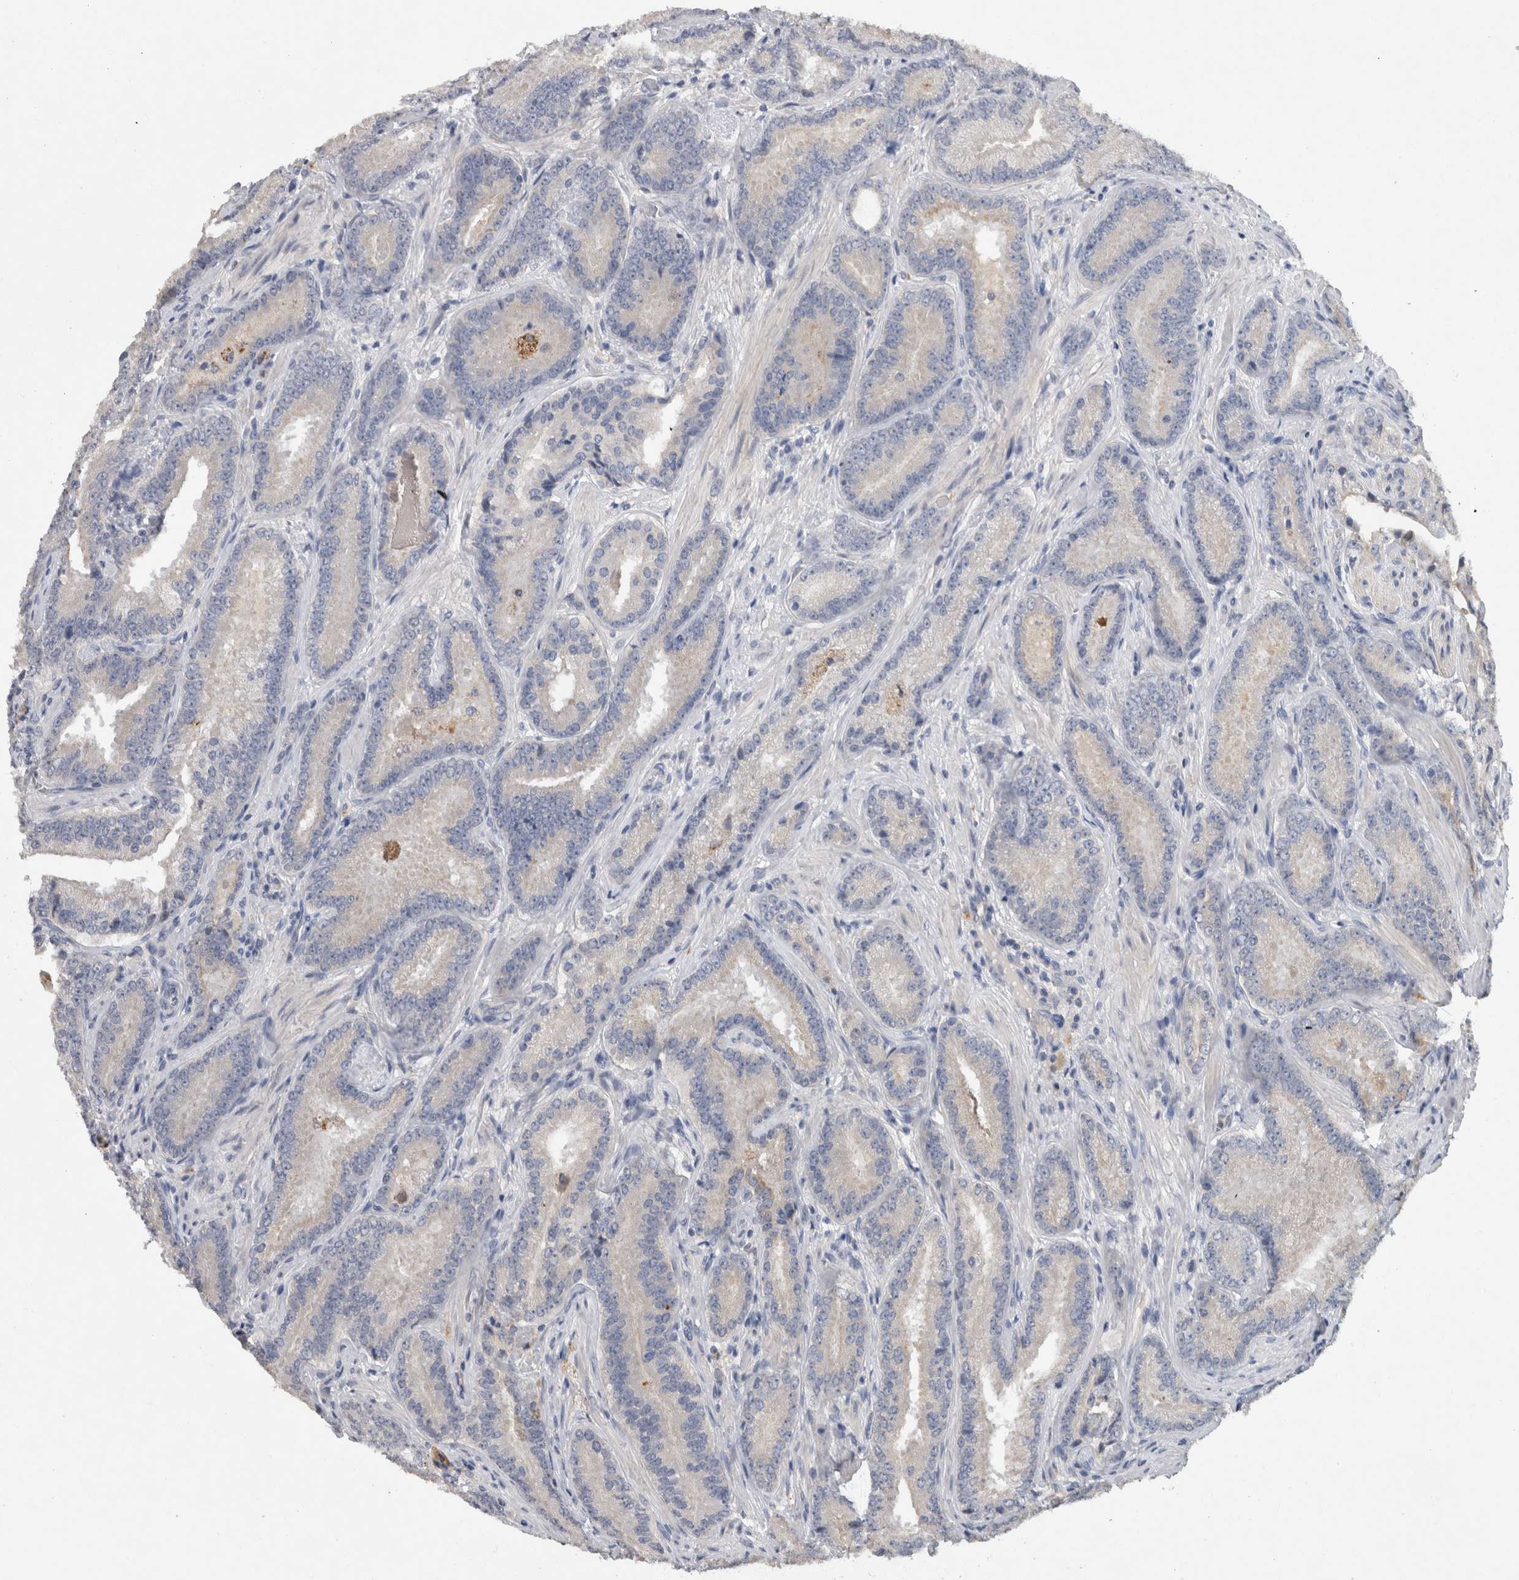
{"staining": {"intensity": "negative", "quantity": "none", "location": "none"}, "tissue": "prostate cancer", "cell_type": "Tumor cells", "image_type": "cancer", "snomed": [{"axis": "morphology", "description": "Adenocarcinoma, Low grade"}, {"axis": "topography", "description": "Prostate"}], "caption": "Adenocarcinoma (low-grade) (prostate) was stained to show a protein in brown. There is no significant staining in tumor cells. The staining was performed using DAB (3,3'-diaminobenzidine) to visualize the protein expression in brown, while the nuclei were stained in blue with hematoxylin (Magnification: 20x).", "gene": "HEXD", "patient": {"sex": "male", "age": 51}}